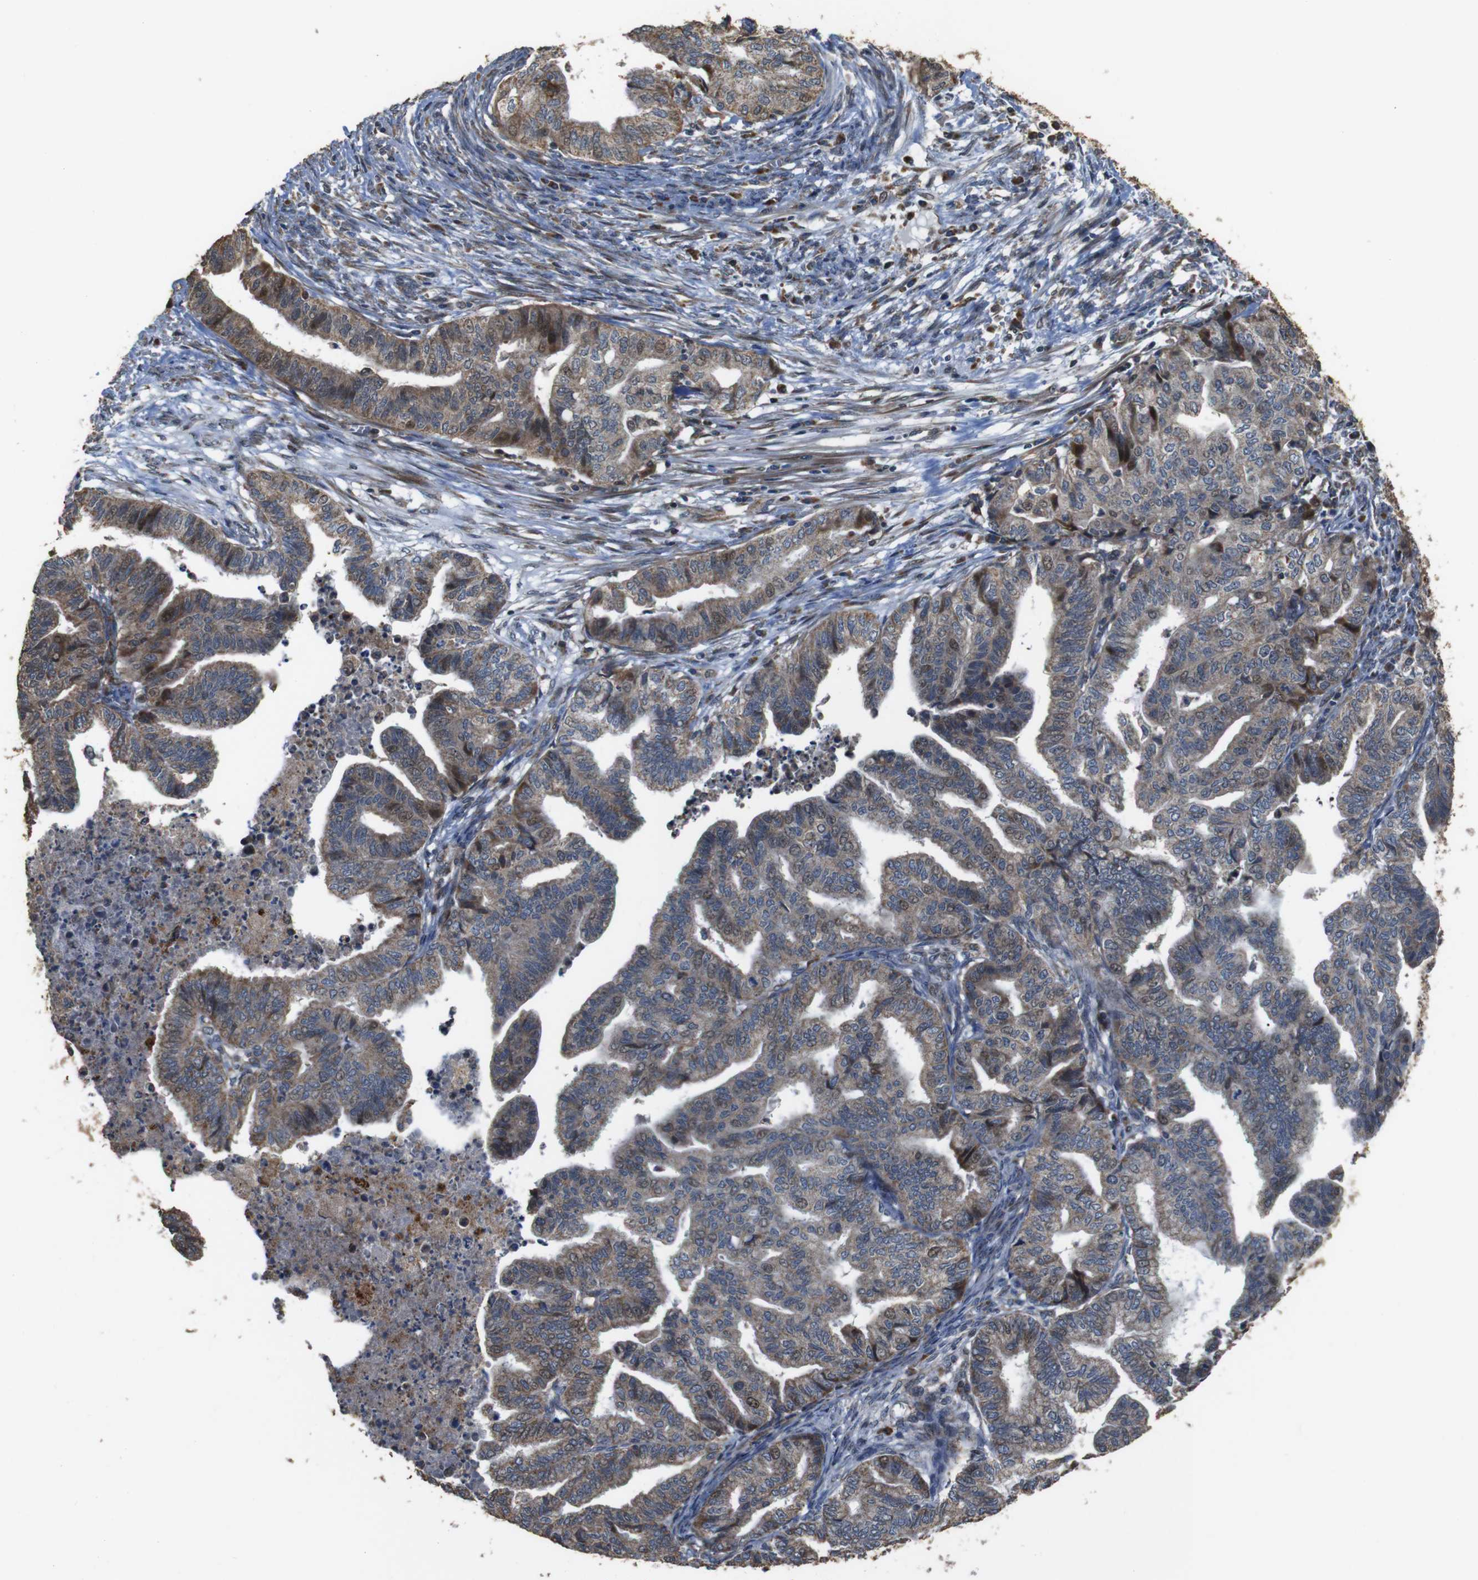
{"staining": {"intensity": "moderate", "quantity": ">75%", "location": "cytoplasmic/membranous,nuclear"}, "tissue": "endometrial cancer", "cell_type": "Tumor cells", "image_type": "cancer", "snomed": [{"axis": "morphology", "description": "Adenocarcinoma, NOS"}, {"axis": "topography", "description": "Endometrium"}], "caption": "Endometrial adenocarcinoma was stained to show a protein in brown. There is medium levels of moderate cytoplasmic/membranous and nuclear positivity in about >75% of tumor cells.", "gene": "SNN", "patient": {"sex": "female", "age": 79}}